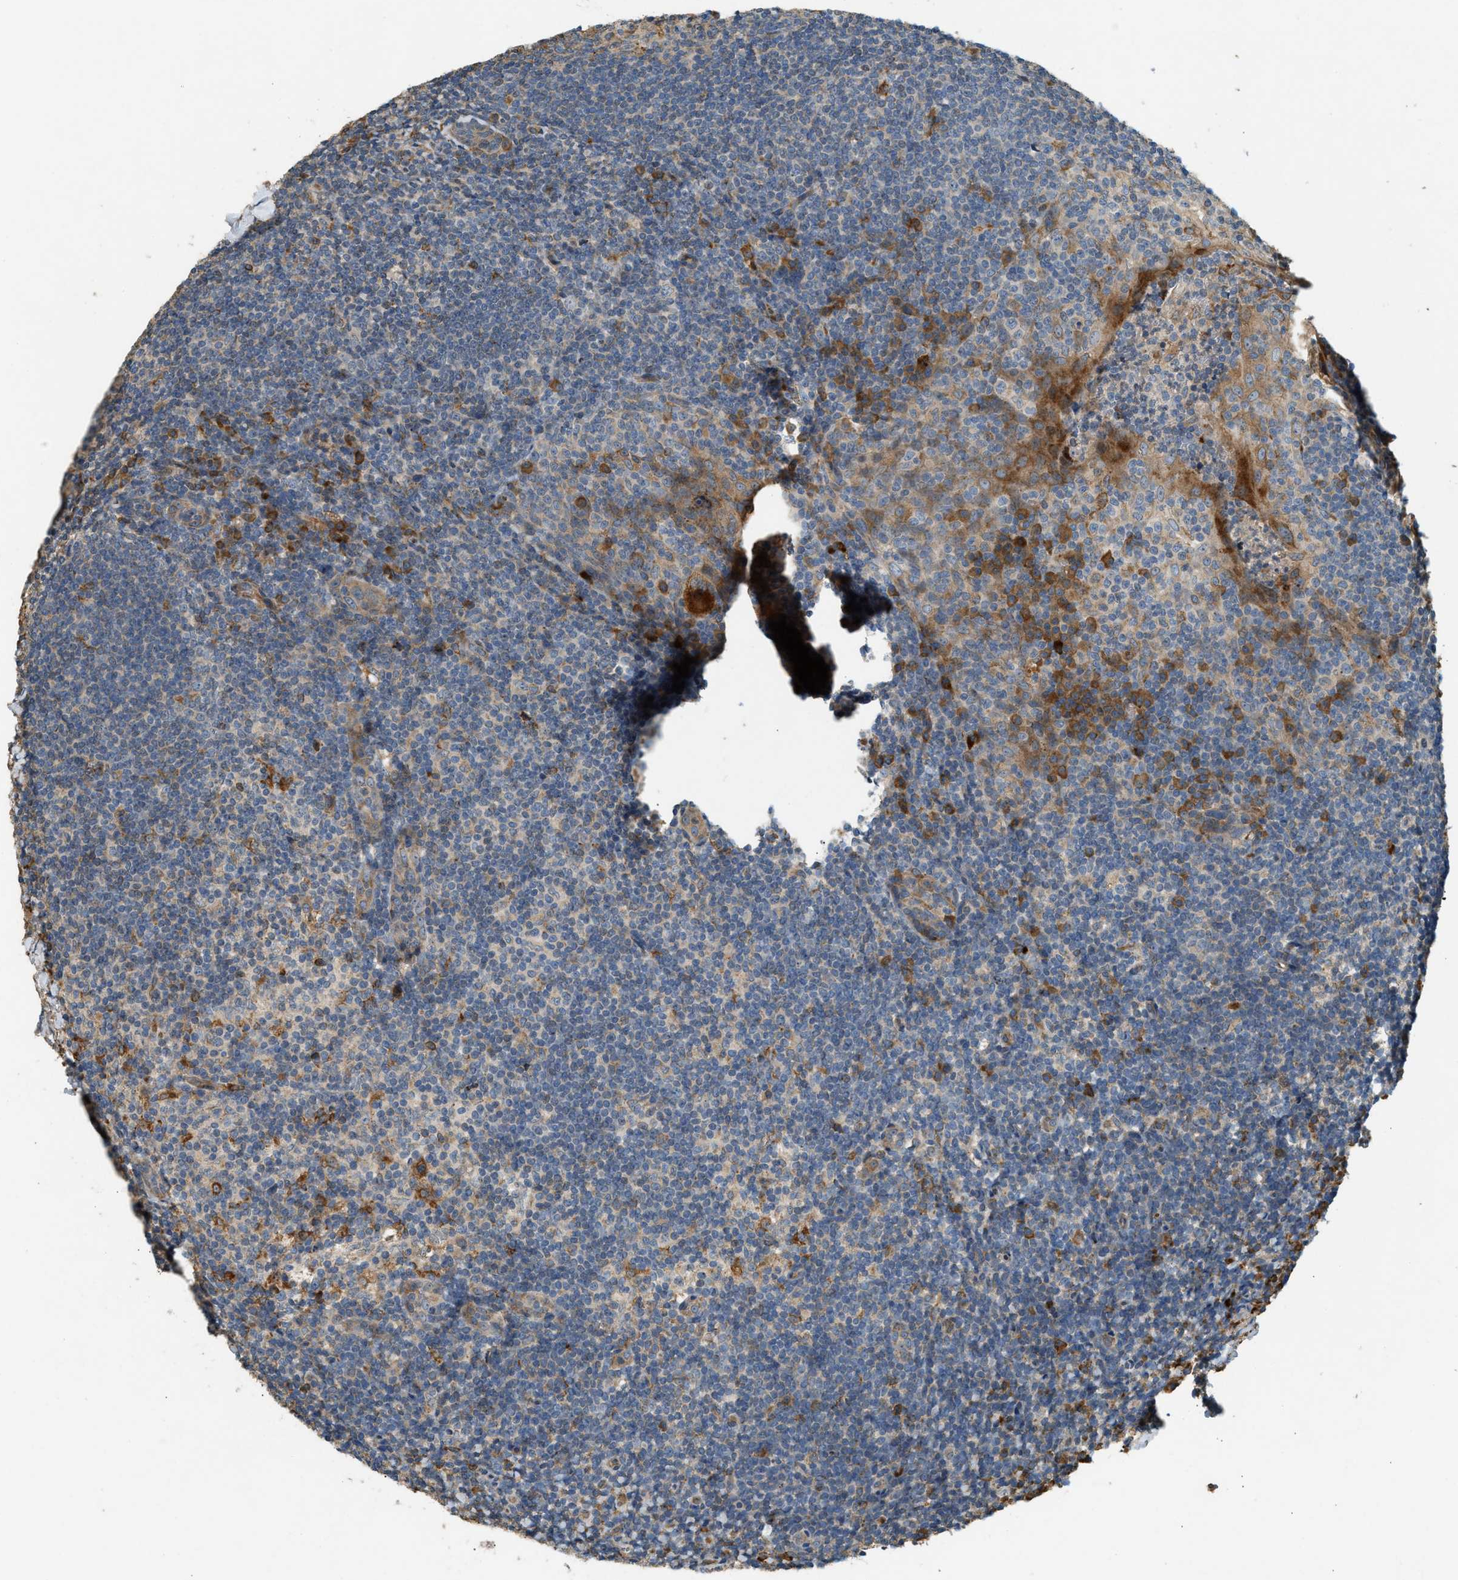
{"staining": {"intensity": "strong", "quantity": "<25%", "location": "cytoplasmic/membranous"}, "tissue": "tonsil", "cell_type": "Germinal center cells", "image_type": "normal", "snomed": [{"axis": "morphology", "description": "Normal tissue, NOS"}, {"axis": "topography", "description": "Tonsil"}], "caption": "IHC of benign human tonsil shows medium levels of strong cytoplasmic/membranous expression in approximately <25% of germinal center cells. The protein is shown in brown color, while the nuclei are stained blue.", "gene": "CTSB", "patient": {"sex": "male", "age": 37}}